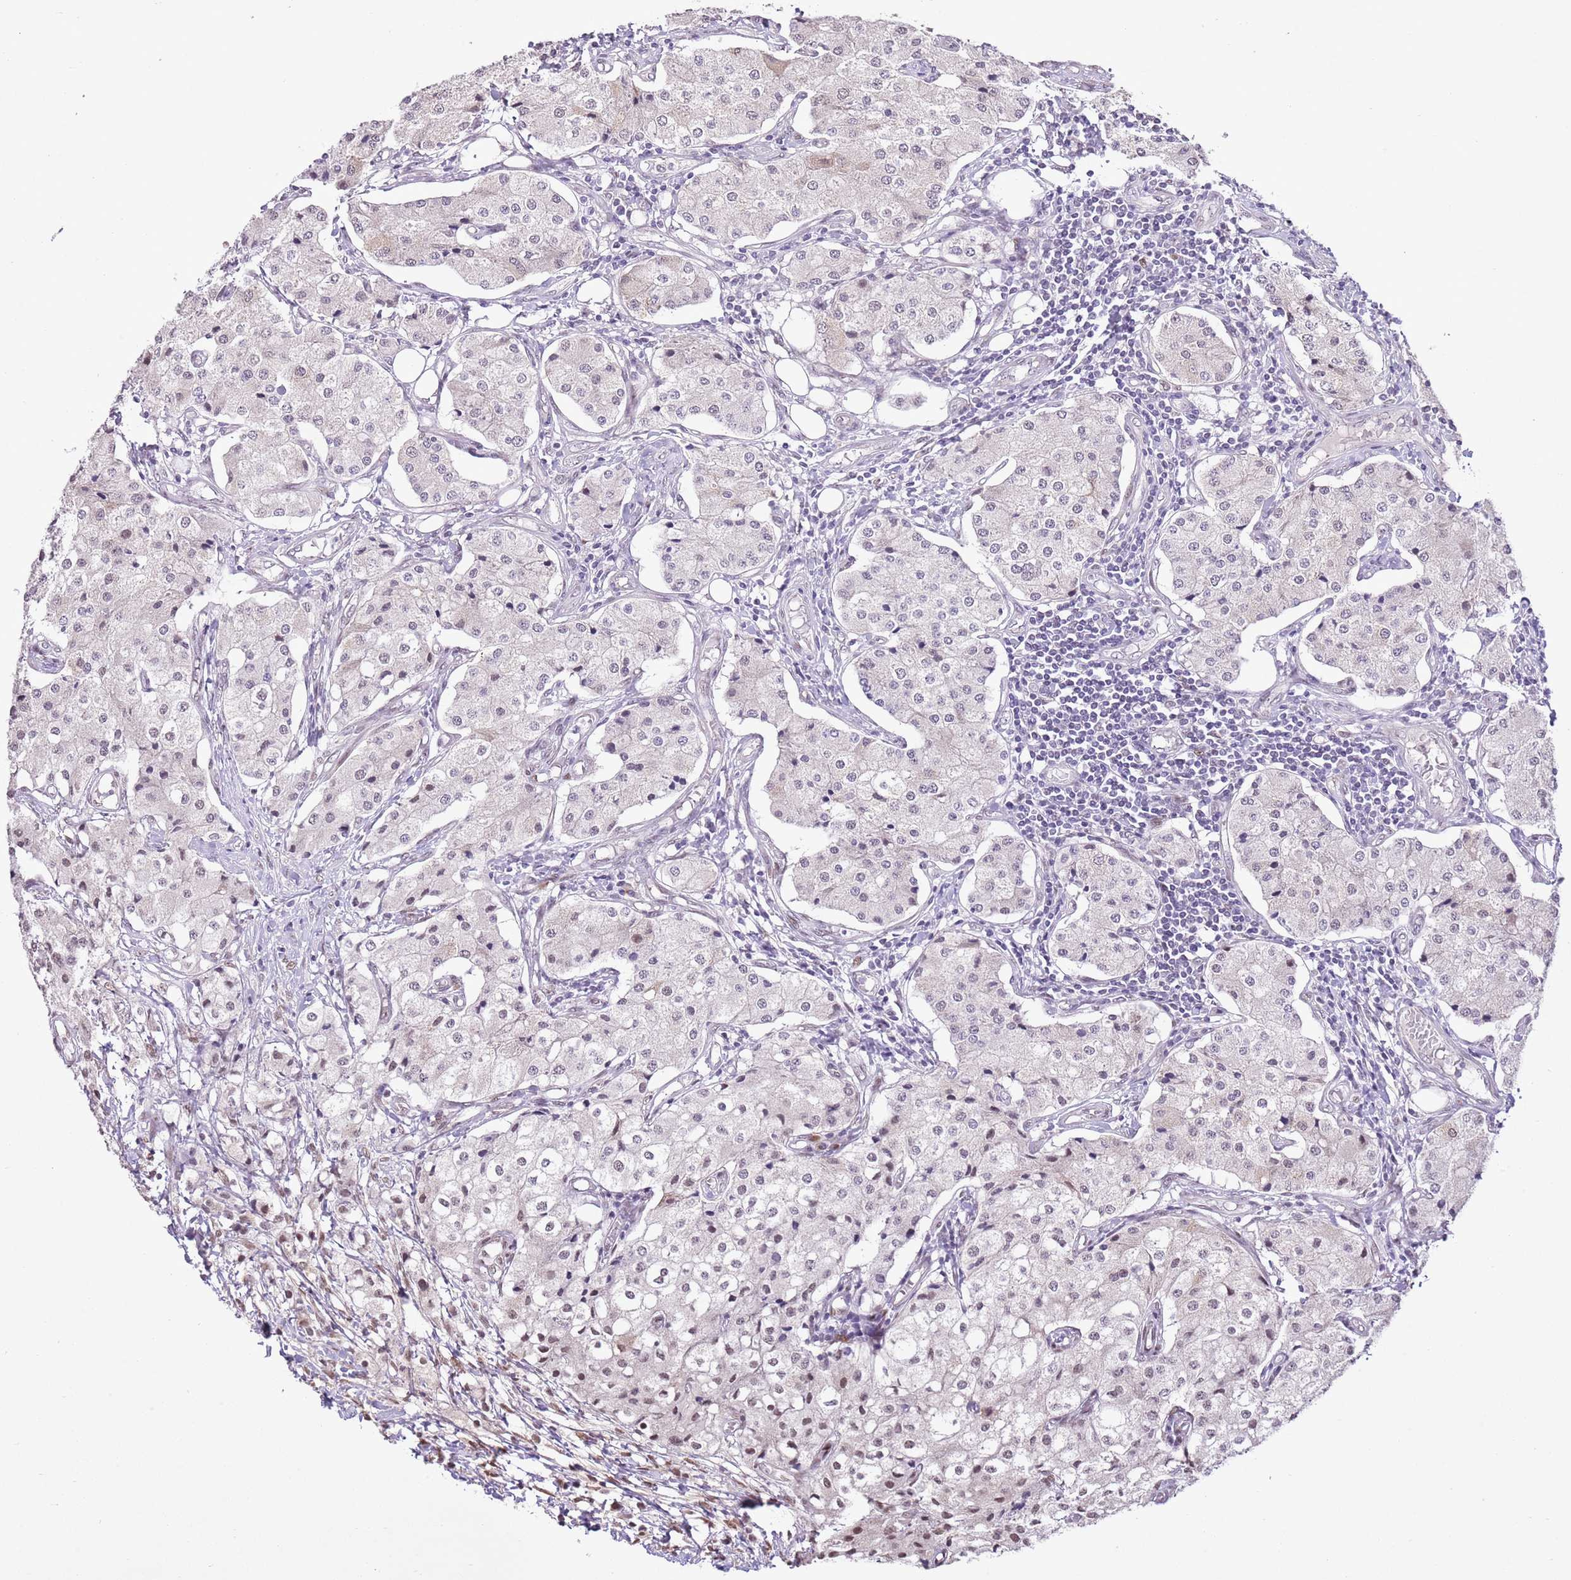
{"staining": {"intensity": "weak", "quantity": "<25%", "location": "nuclear"}, "tissue": "carcinoid", "cell_type": "Tumor cells", "image_type": "cancer", "snomed": [{"axis": "morphology", "description": "Carcinoid, malignant, NOS"}, {"axis": "topography", "description": "Colon"}], "caption": "This is an IHC histopathology image of carcinoid. There is no staining in tumor cells.", "gene": "NACC2", "patient": {"sex": "female", "age": 52}}